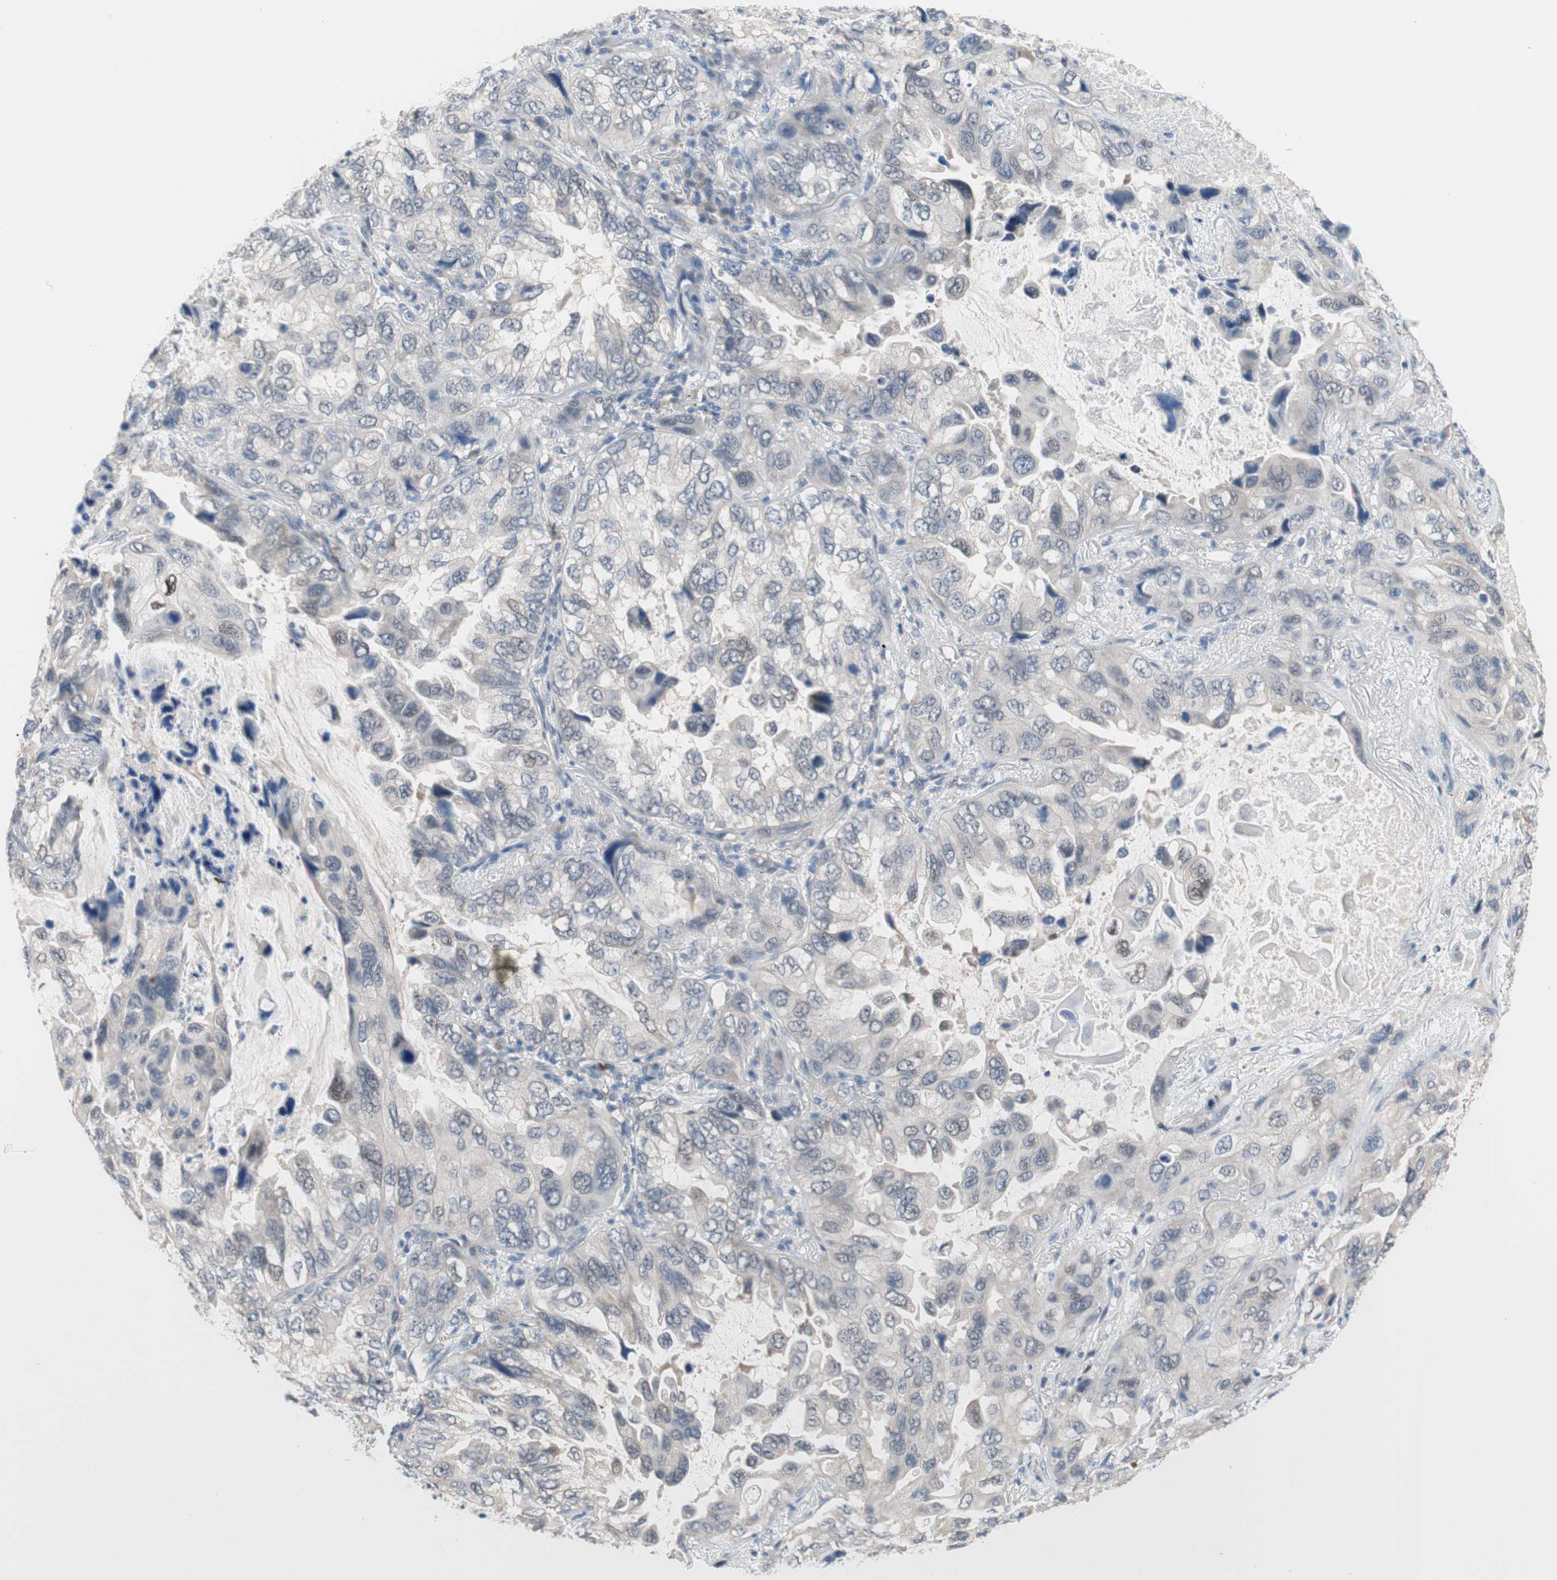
{"staining": {"intensity": "negative", "quantity": "none", "location": "none"}, "tissue": "lung cancer", "cell_type": "Tumor cells", "image_type": "cancer", "snomed": [{"axis": "morphology", "description": "Squamous cell carcinoma, NOS"}, {"axis": "topography", "description": "Lung"}], "caption": "The immunohistochemistry photomicrograph has no significant staining in tumor cells of lung cancer (squamous cell carcinoma) tissue.", "gene": "GRHL1", "patient": {"sex": "female", "age": 73}}